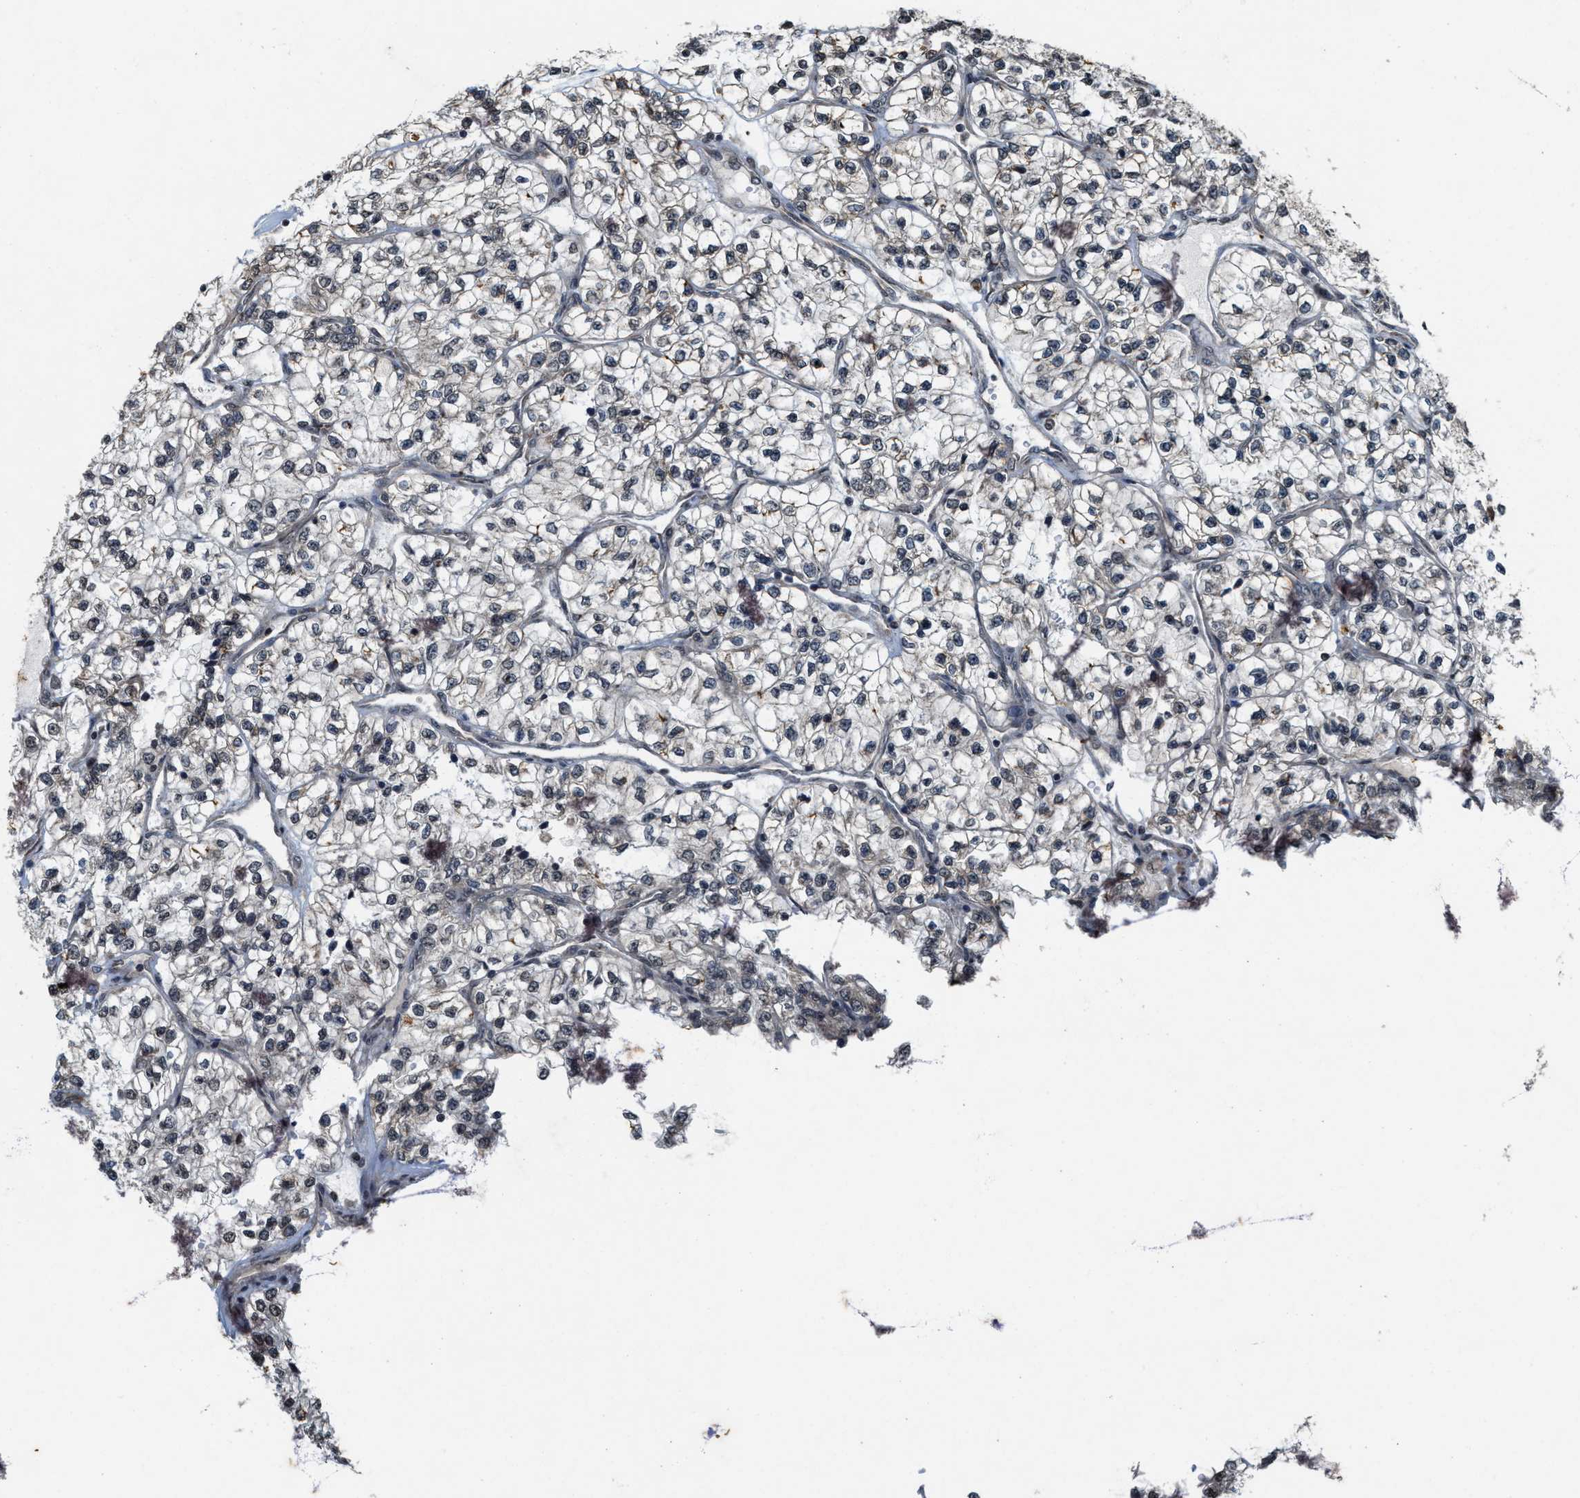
{"staining": {"intensity": "weak", "quantity": "<25%", "location": "cytoplasmic/membranous,nuclear"}, "tissue": "renal cancer", "cell_type": "Tumor cells", "image_type": "cancer", "snomed": [{"axis": "morphology", "description": "Adenocarcinoma, NOS"}, {"axis": "topography", "description": "Kidney"}], "caption": "Immunohistochemical staining of human adenocarcinoma (renal) displays no significant expression in tumor cells.", "gene": "KIF21A", "patient": {"sex": "female", "age": 57}}